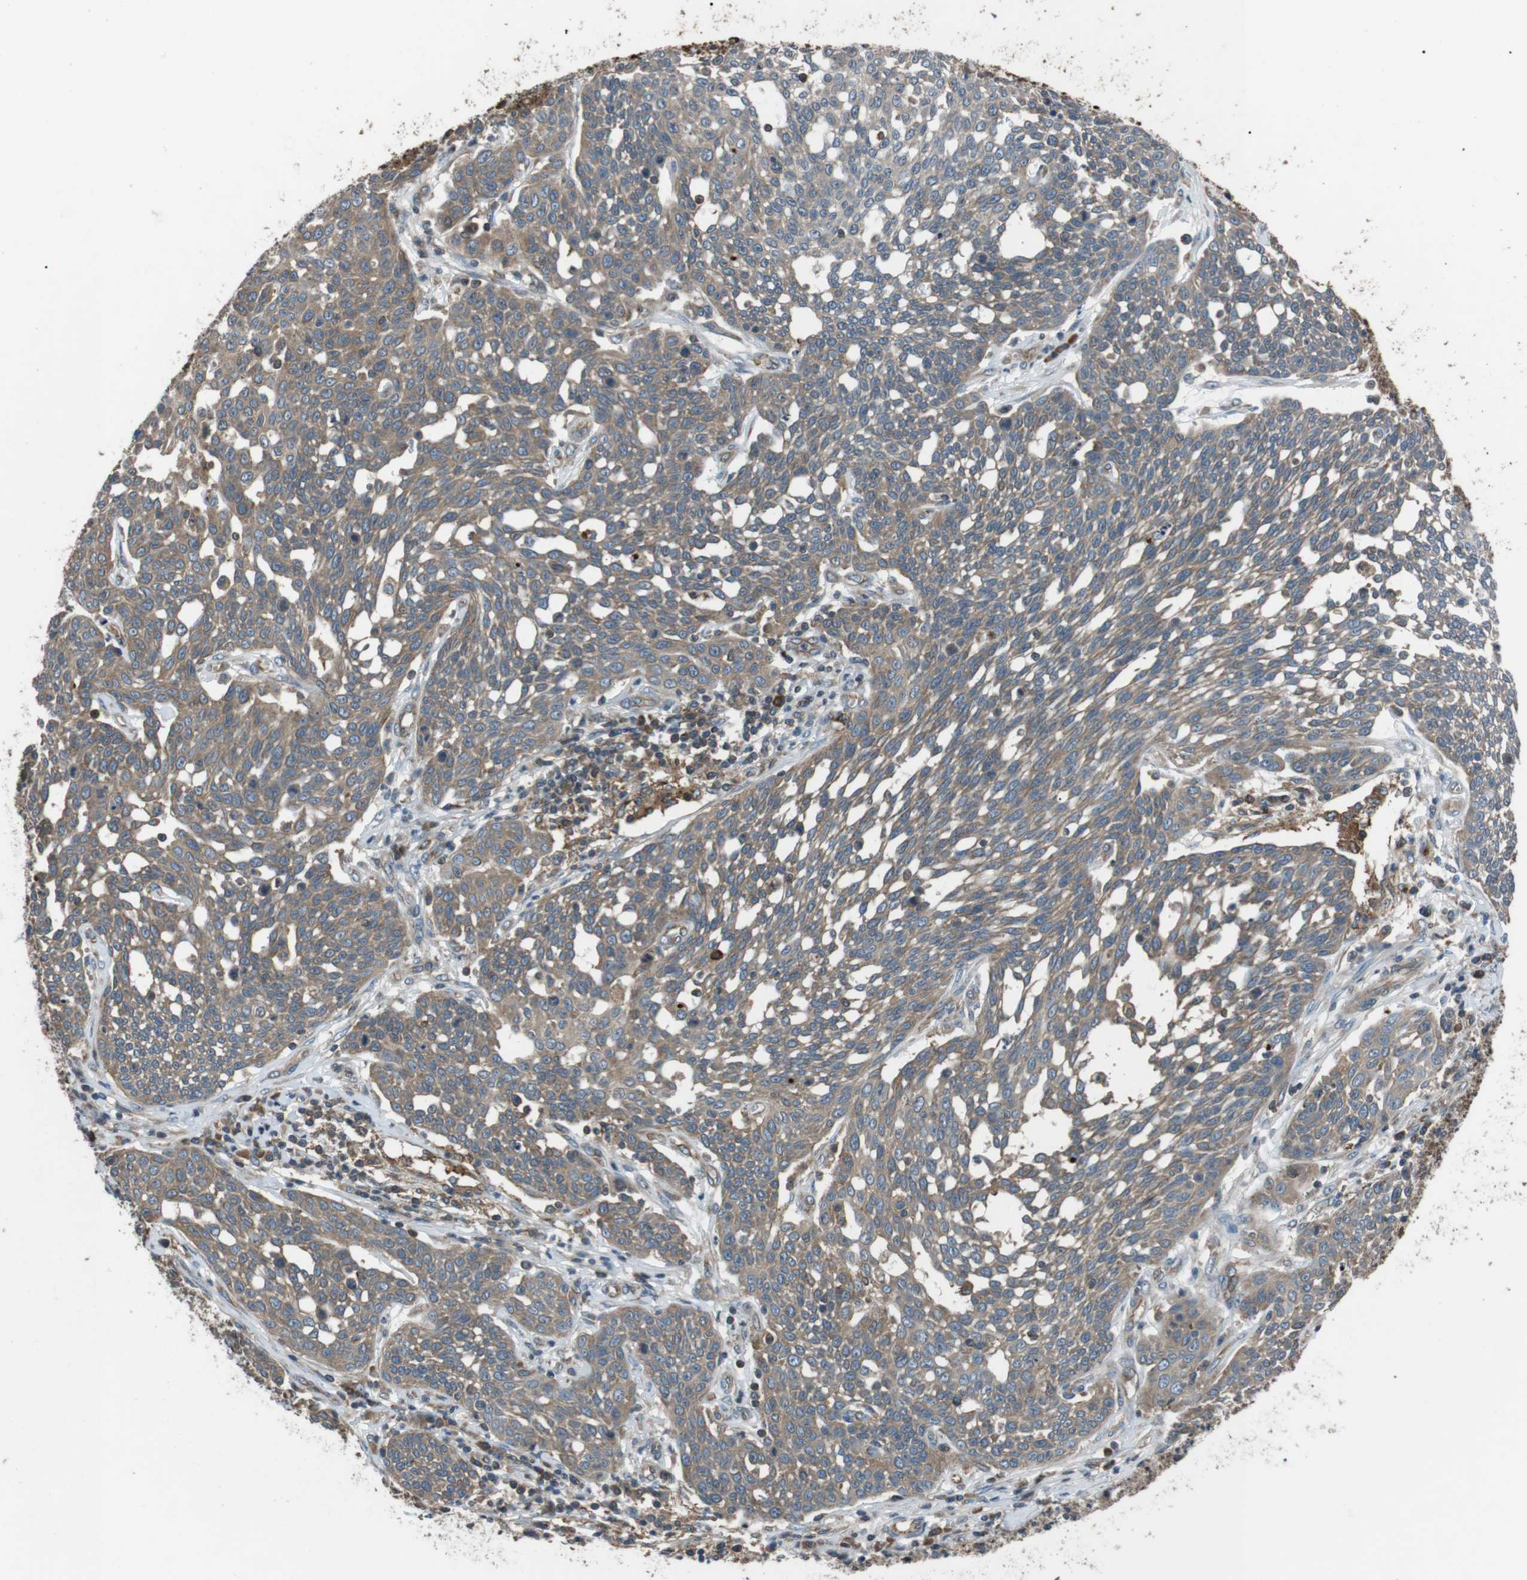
{"staining": {"intensity": "moderate", "quantity": ">75%", "location": "cytoplasmic/membranous"}, "tissue": "cervical cancer", "cell_type": "Tumor cells", "image_type": "cancer", "snomed": [{"axis": "morphology", "description": "Squamous cell carcinoma, NOS"}, {"axis": "topography", "description": "Cervix"}], "caption": "The immunohistochemical stain labels moderate cytoplasmic/membranous expression in tumor cells of squamous cell carcinoma (cervical) tissue.", "gene": "GPR161", "patient": {"sex": "female", "age": 34}}